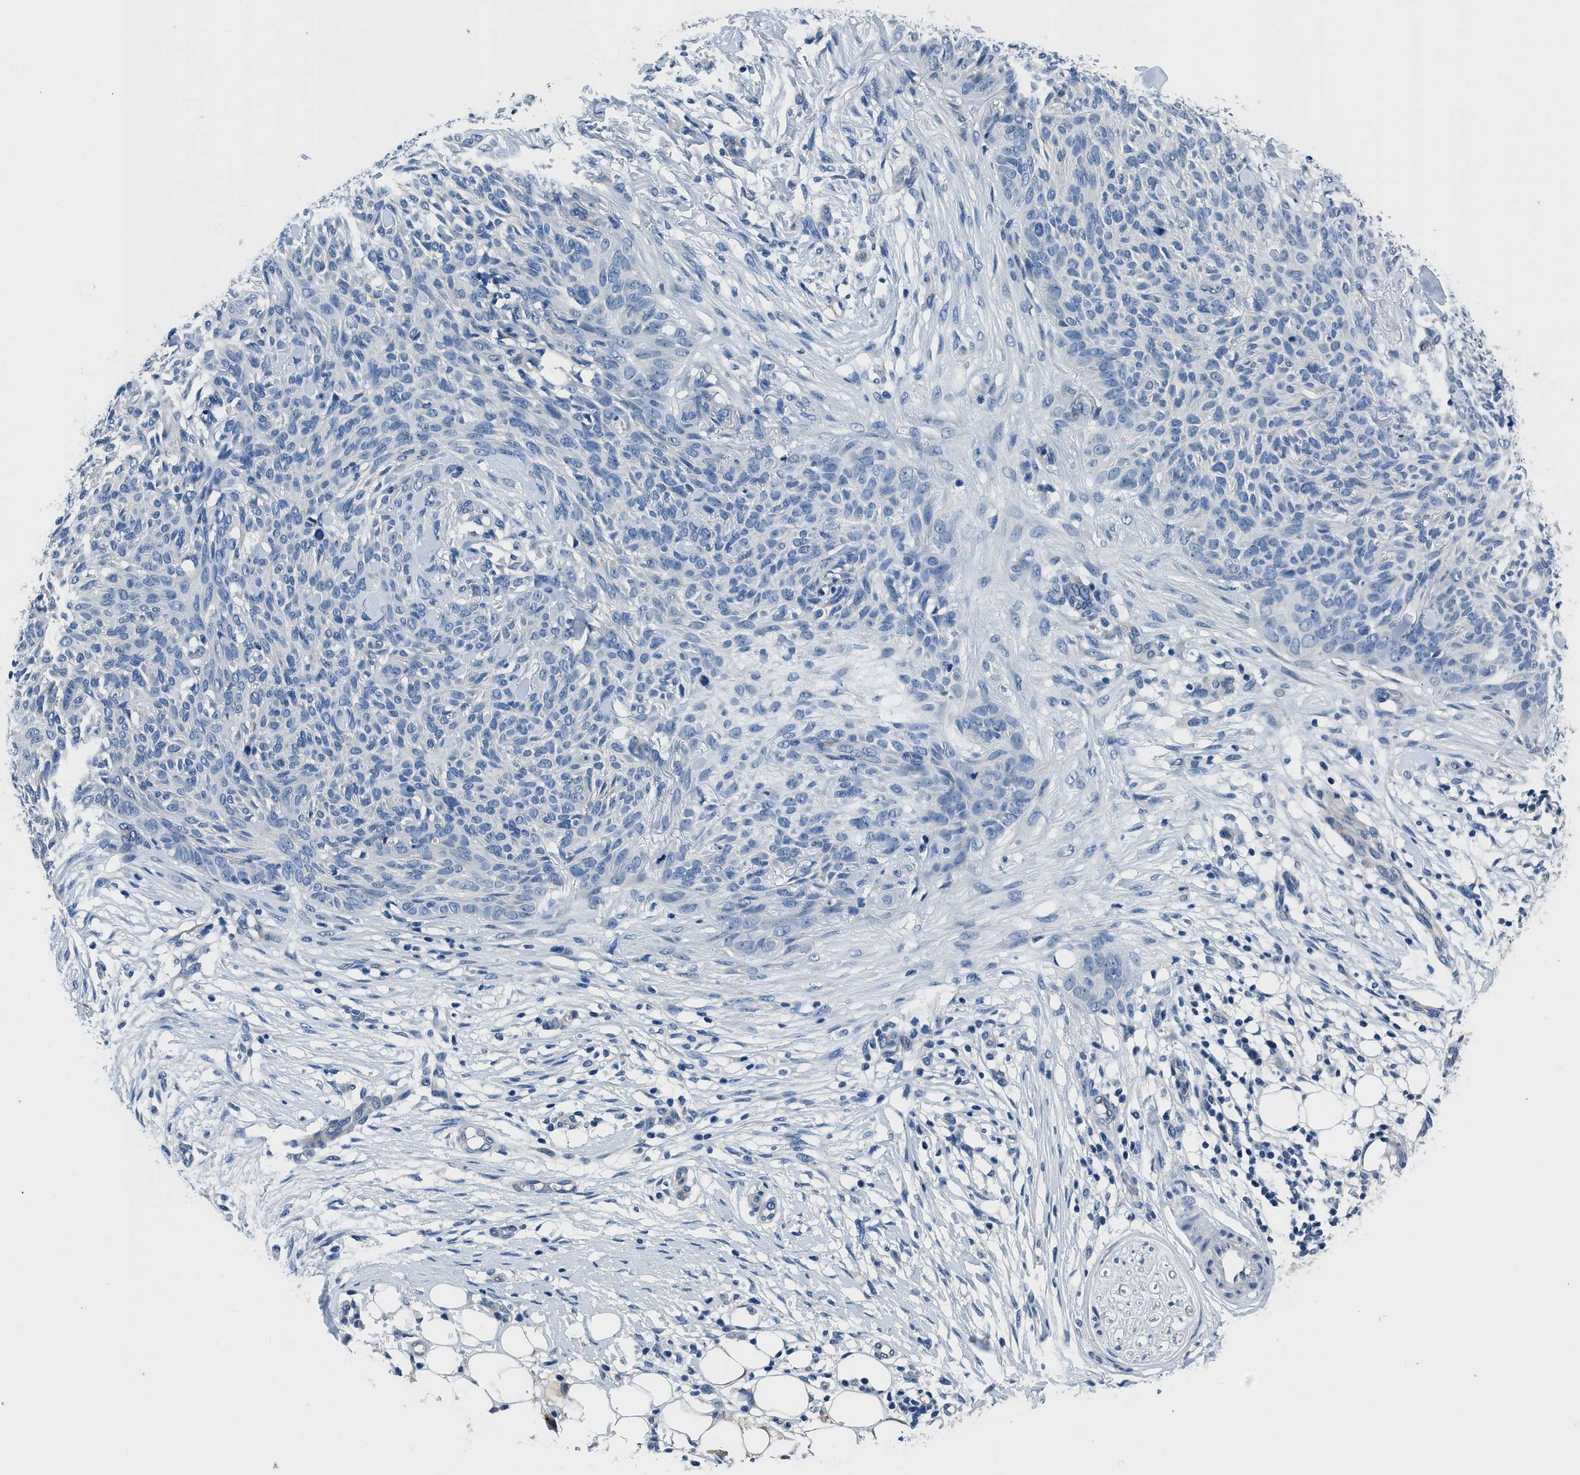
{"staining": {"intensity": "negative", "quantity": "none", "location": "none"}, "tissue": "skin cancer", "cell_type": "Tumor cells", "image_type": "cancer", "snomed": [{"axis": "morphology", "description": "Basal cell carcinoma"}, {"axis": "topography", "description": "Skin"}], "caption": "An image of basal cell carcinoma (skin) stained for a protein exhibits no brown staining in tumor cells. (DAB immunohistochemistry (IHC), high magnification).", "gene": "GJA3", "patient": {"sex": "female", "age": 84}}